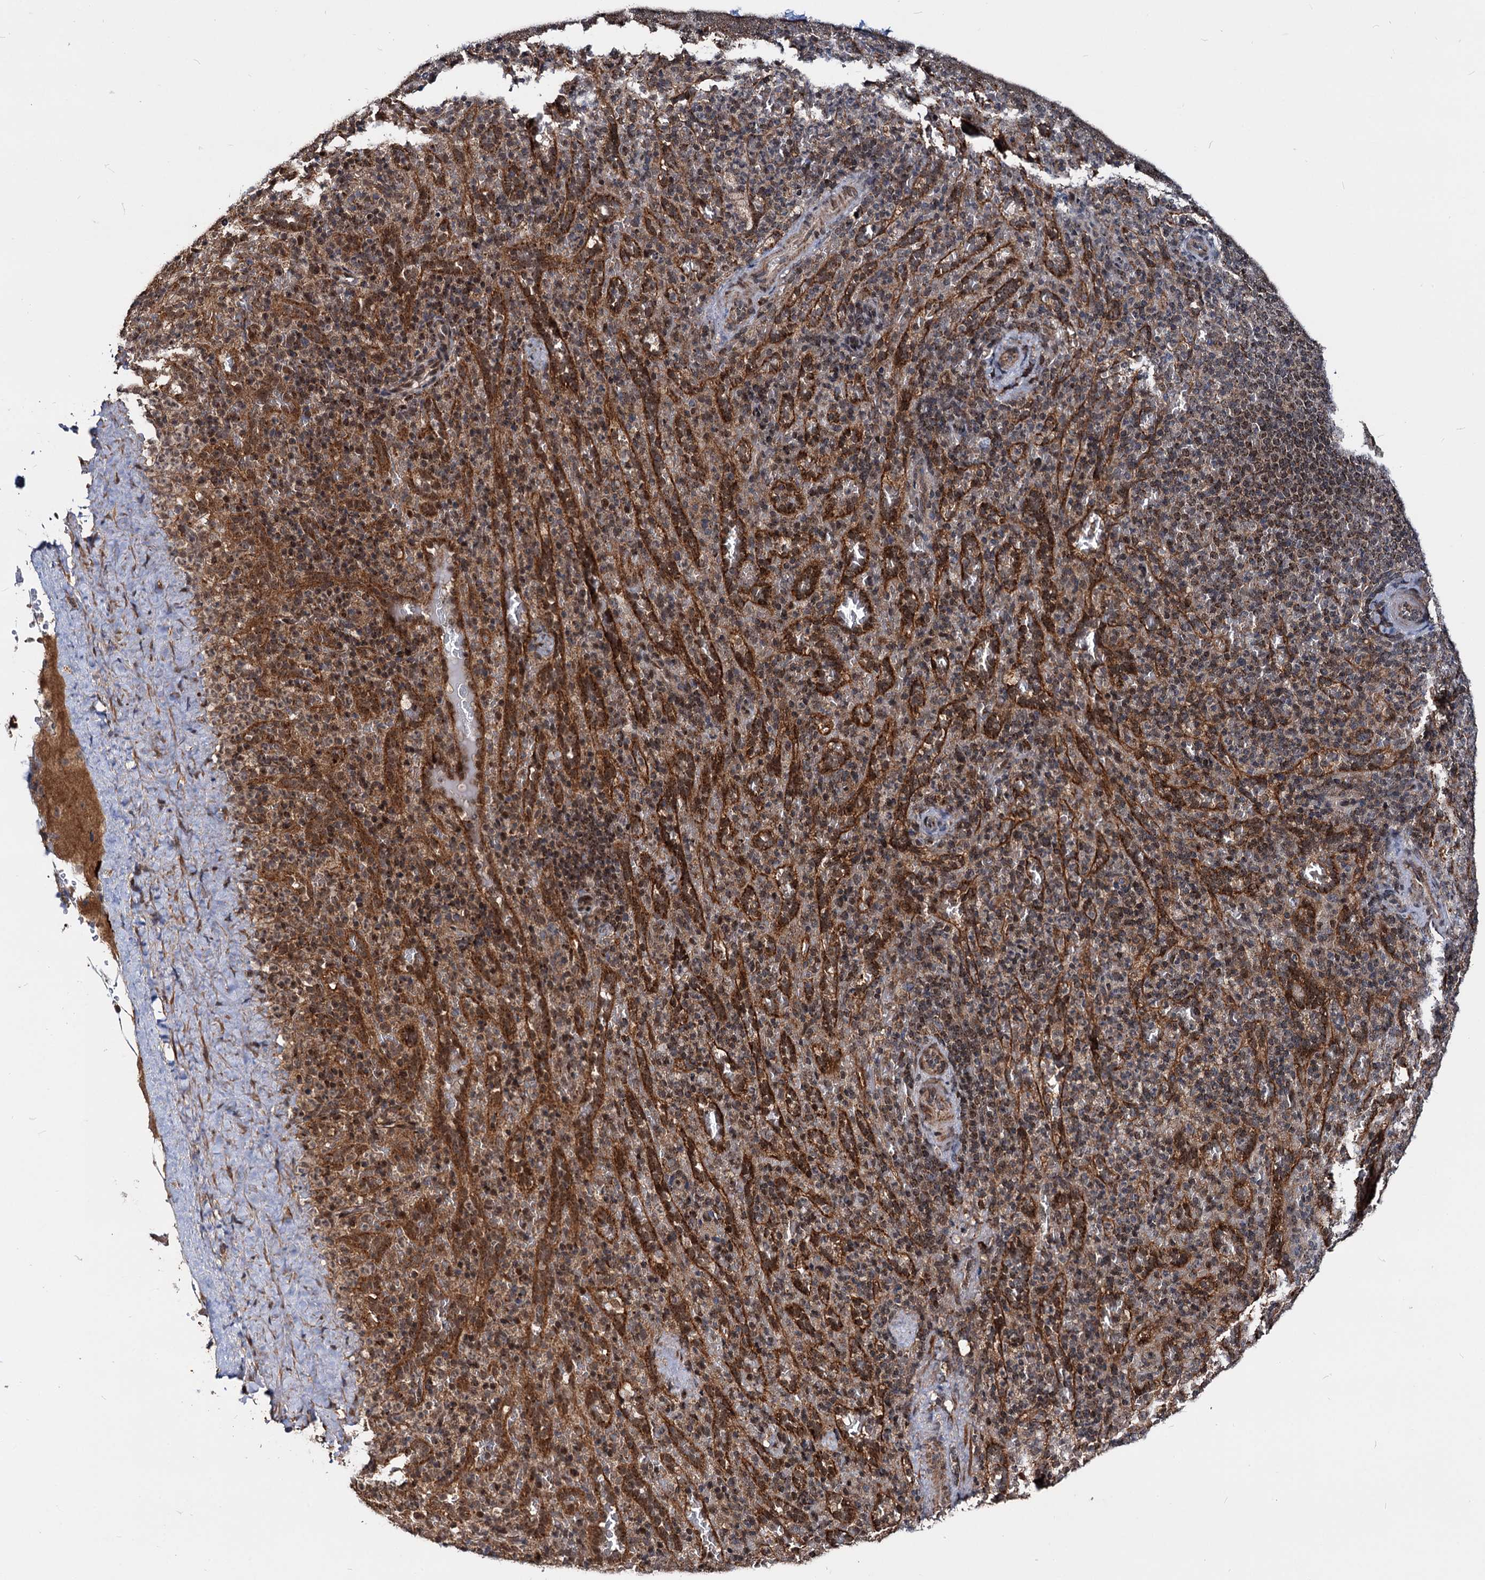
{"staining": {"intensity": "moderate", "quantity": "25%-75%", "location": "cytoplasmic/membranous"}, "tissue": "spleen", "cell_type": "Cells in red pulp", "image_type": "normal", "snomed": [{"axis": "morphology", "description": "Normal tissue, NOS"}, {"axis": "topography", "description": "Spleen"}], "caption": "DAB (3,3'-diaminobenzidine) immunohistochemical staining of benign human spleen exhibits moderate cytoplasmic/membranous protein positivity in approximately 25%-75% of cells in red pulp. (brown staining indicates protein expression, while blue staining denotes nuclei).", "gene": "CEP76", "patient": {"sex": "female", "age": 21}}